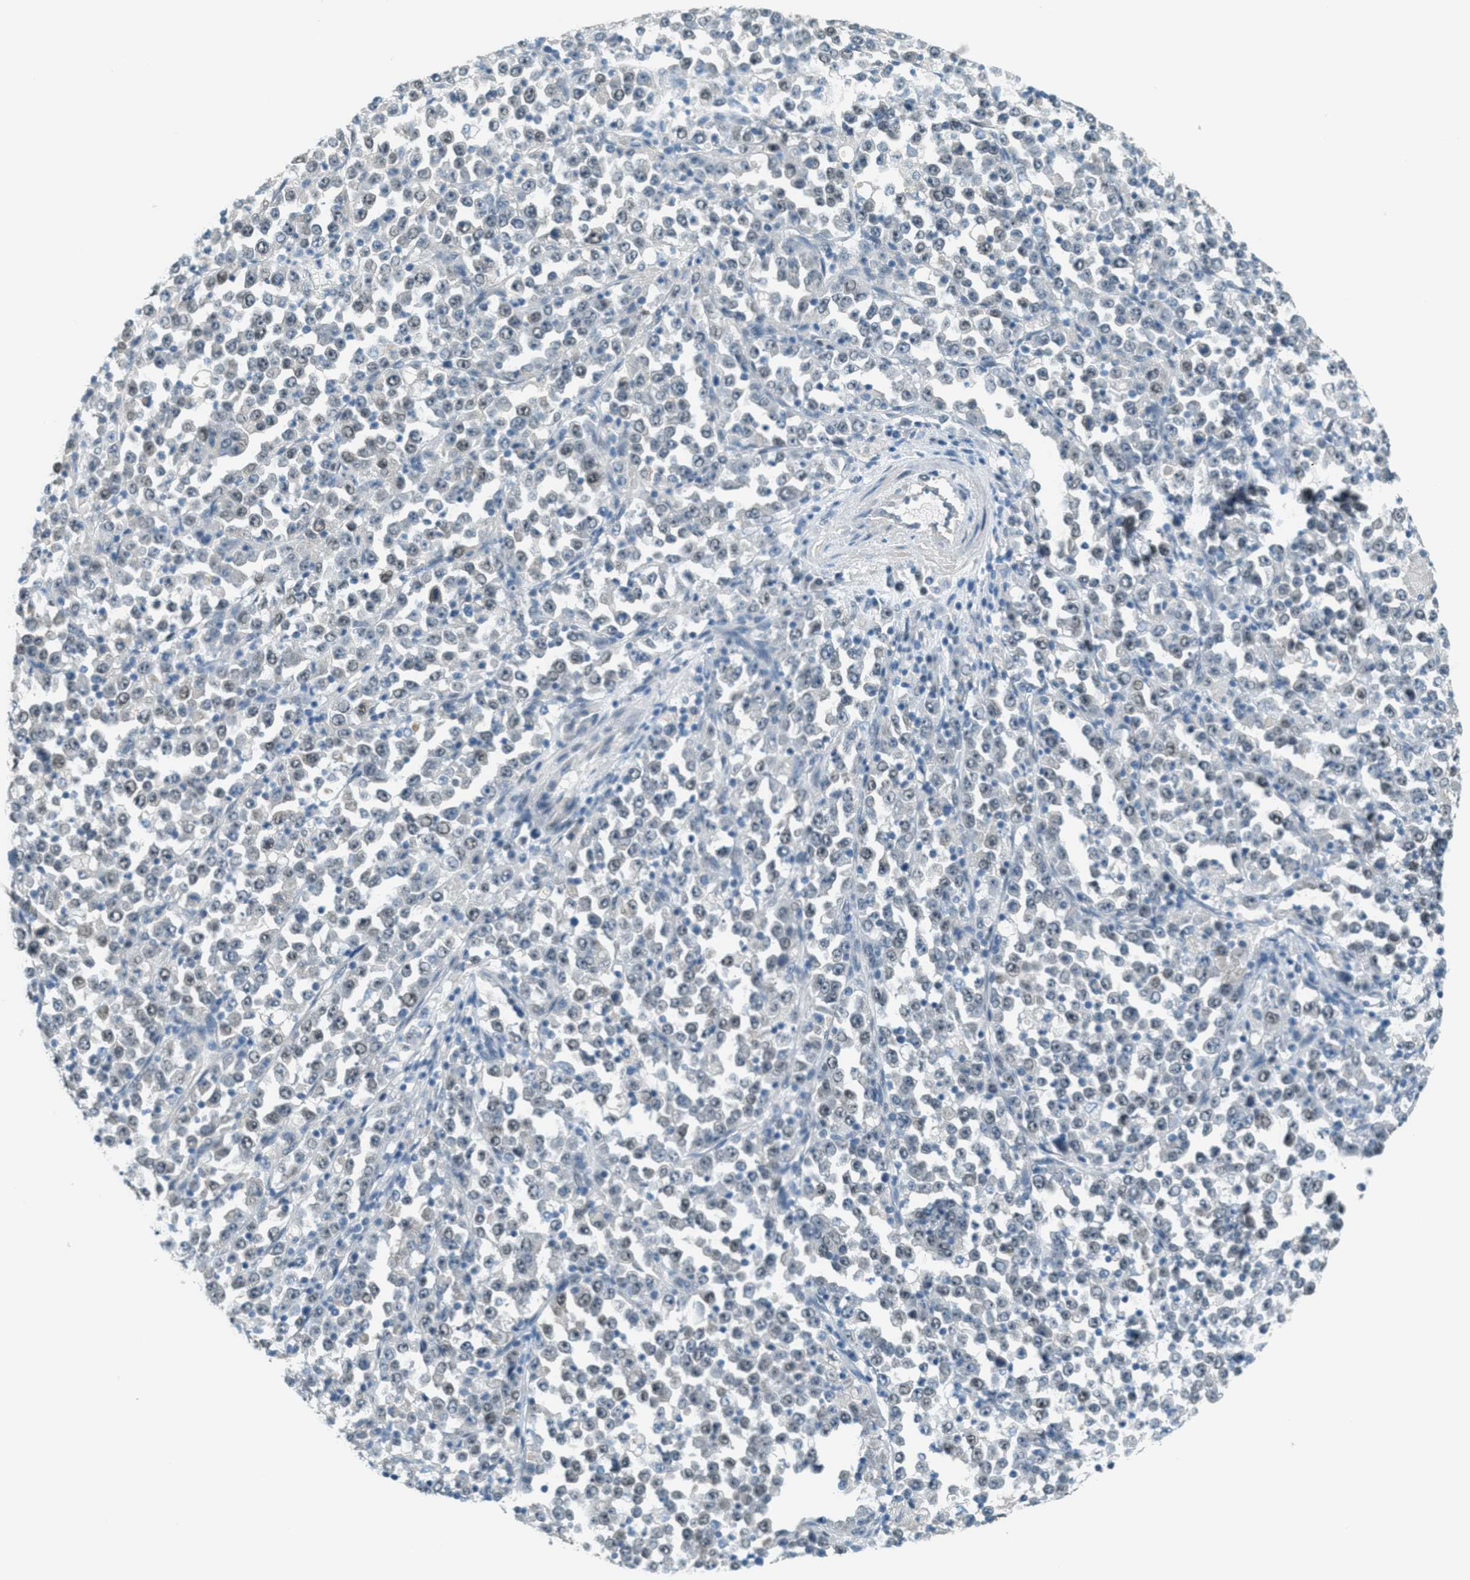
{"staining": {"intensity": "negative", "quantity": "none", "location": "none"}, "tissue": "stomach cancer", "cell_type": "Tumor cells", "image_type": "cancer", "snomed": [{"axis": "morphology", "description": "Normal tissue, NOS"}, {"axis": "morphology", "description": "Adenocarcinoma, NOS"}, {"axis": "topography", "description": "Stomach, upper"}, {"axis": "topography", "description": "Stomach"}], "caption": "A histopathology image of human adenocarcinoma (stomach) is negative for staining in tumor cells.", "gene": "TCF3", "patient": {"sex": "male", "age": 59}}